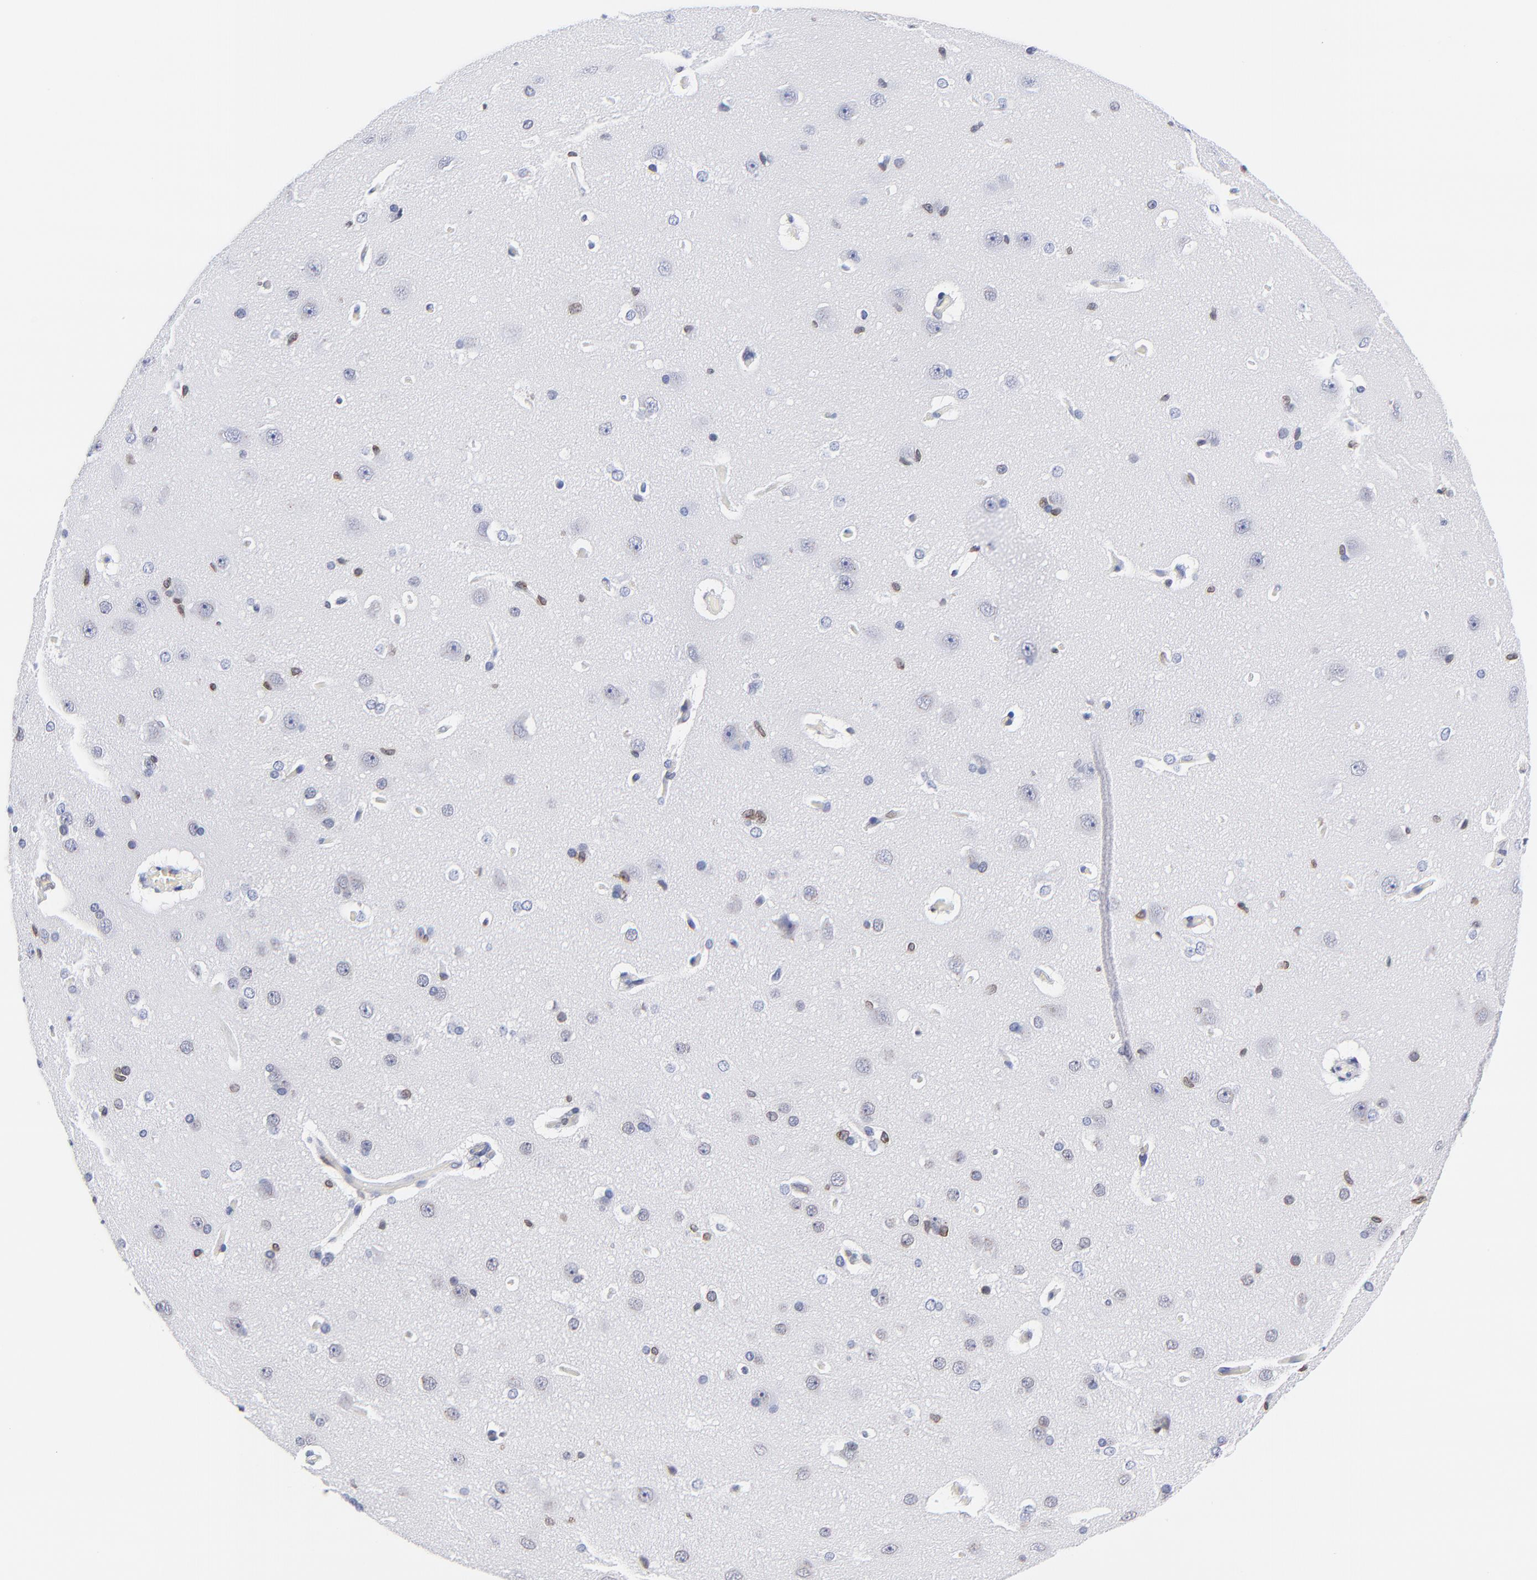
{"staining": {"intensity": "negative", "quantity": "none", "location": "none"}, "tissue": "cerebral cortex", "cell_type": "Endothelial cells", "image_type": "normal", "snomed": [{"axis": "morphology", "description": "Normal tissue, NOS"}, {"axis": "topography", "description": "Cerebral cortex"}], "caption": "An image of cerebral cortex stained for a protein exhibits no brown staining in endothelial cells. (DAB immunohistochemistry (IHC), high magnification).", "gene": "THAP7", "patient": {"sex": "female", "age": 45}}